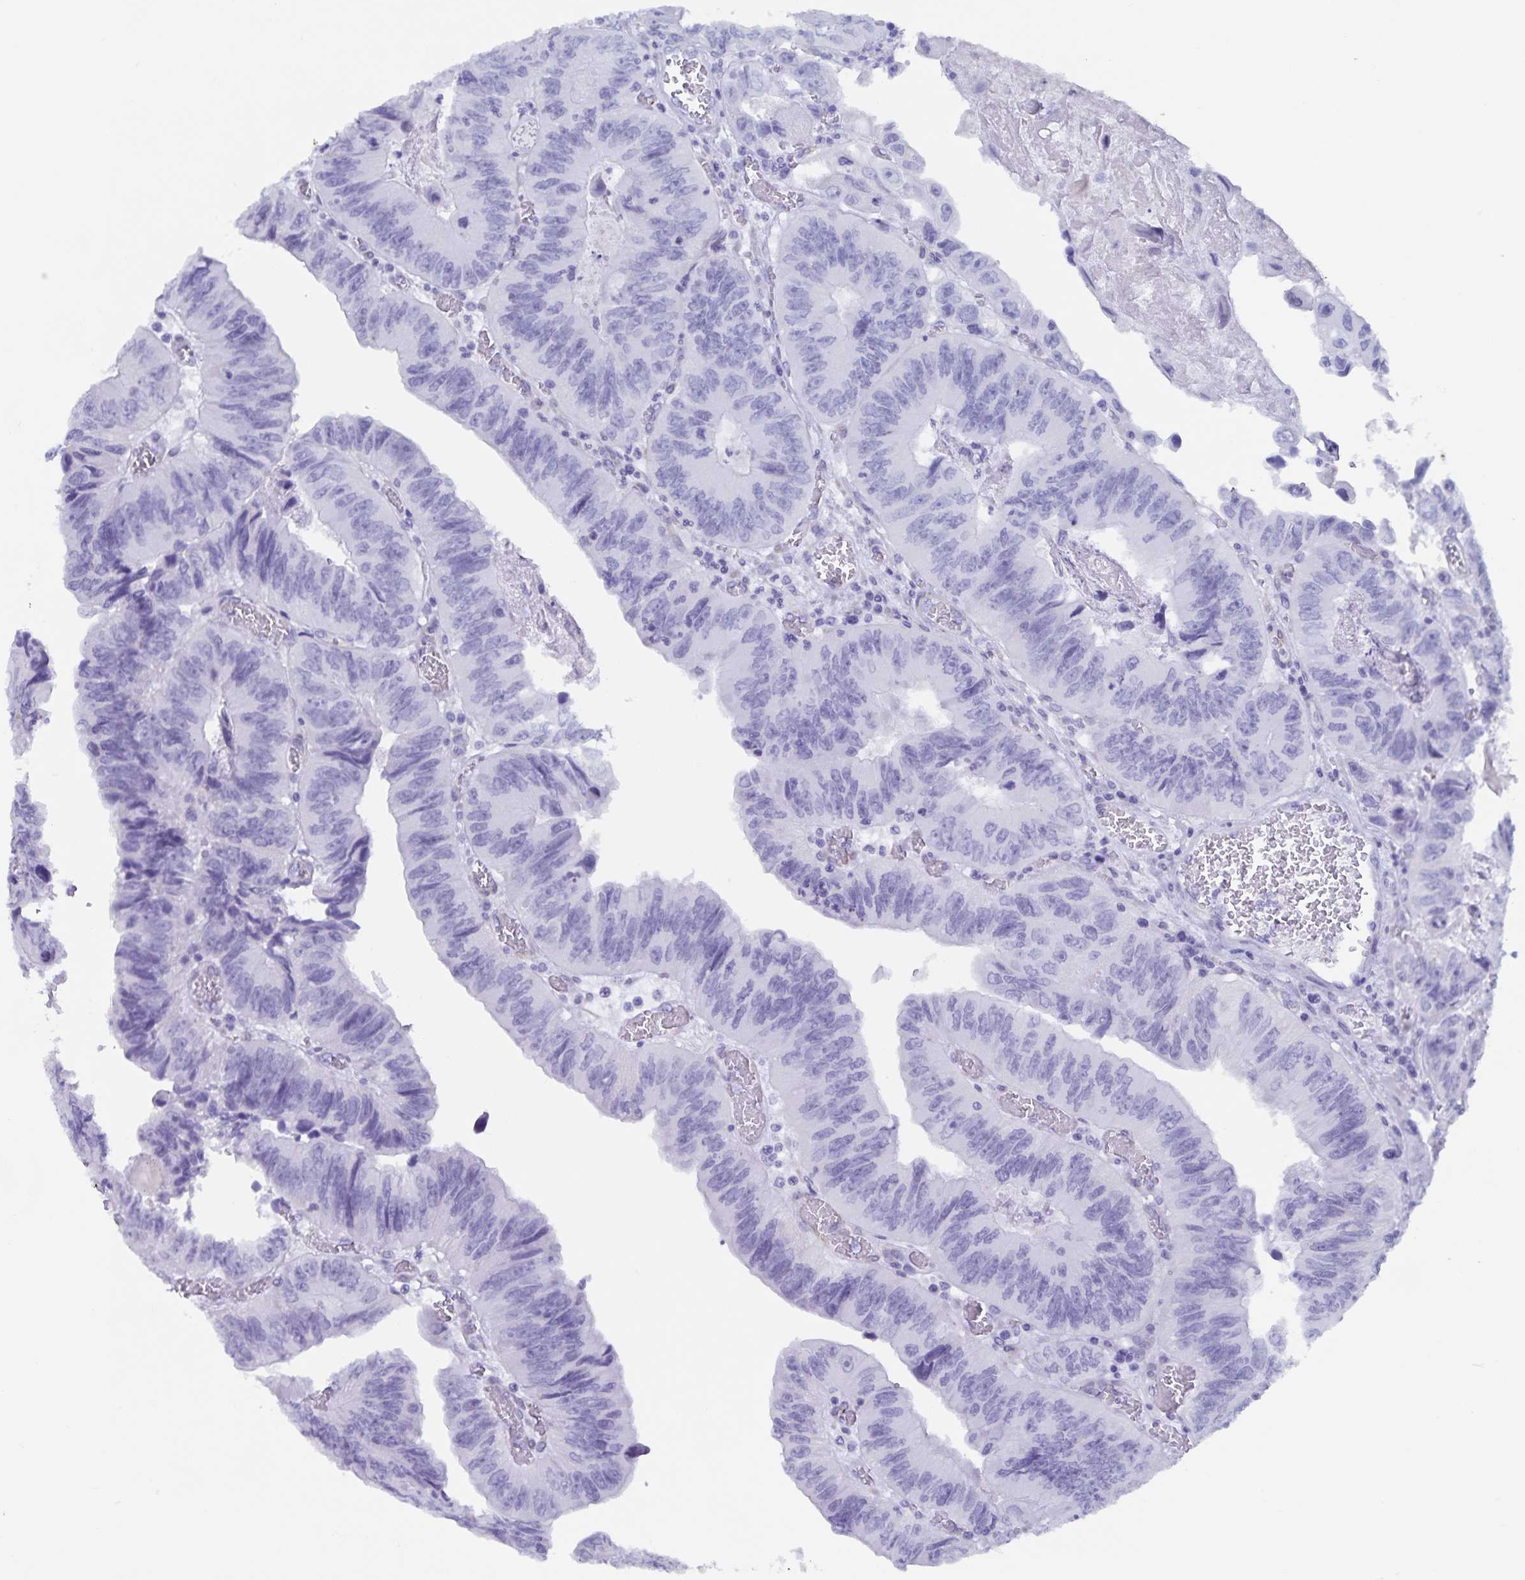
{"staining": {"intensity": "negative", "quantity": "none", "location": "none"}, "tissue": "colorectal cancer", "cell_type": "Tumor cells", "image_type": "cancer", "snomed": [{"axis": "morphology", "description": "Adenocarcinoma, NOS"}, {"axis": "topography", "description": "Colon"}], "caption": "This image is of colorectal cancer (adenocarcinoma) stained with immunohistochemistry to label a protein in brown with the nuclei are counter-stained blue. There is no positivity in tumor cells. (IHC, brightfield microscopy, high magnification).", "gene": "GPR137", "patient": {"sex": "female", "age": 84}}